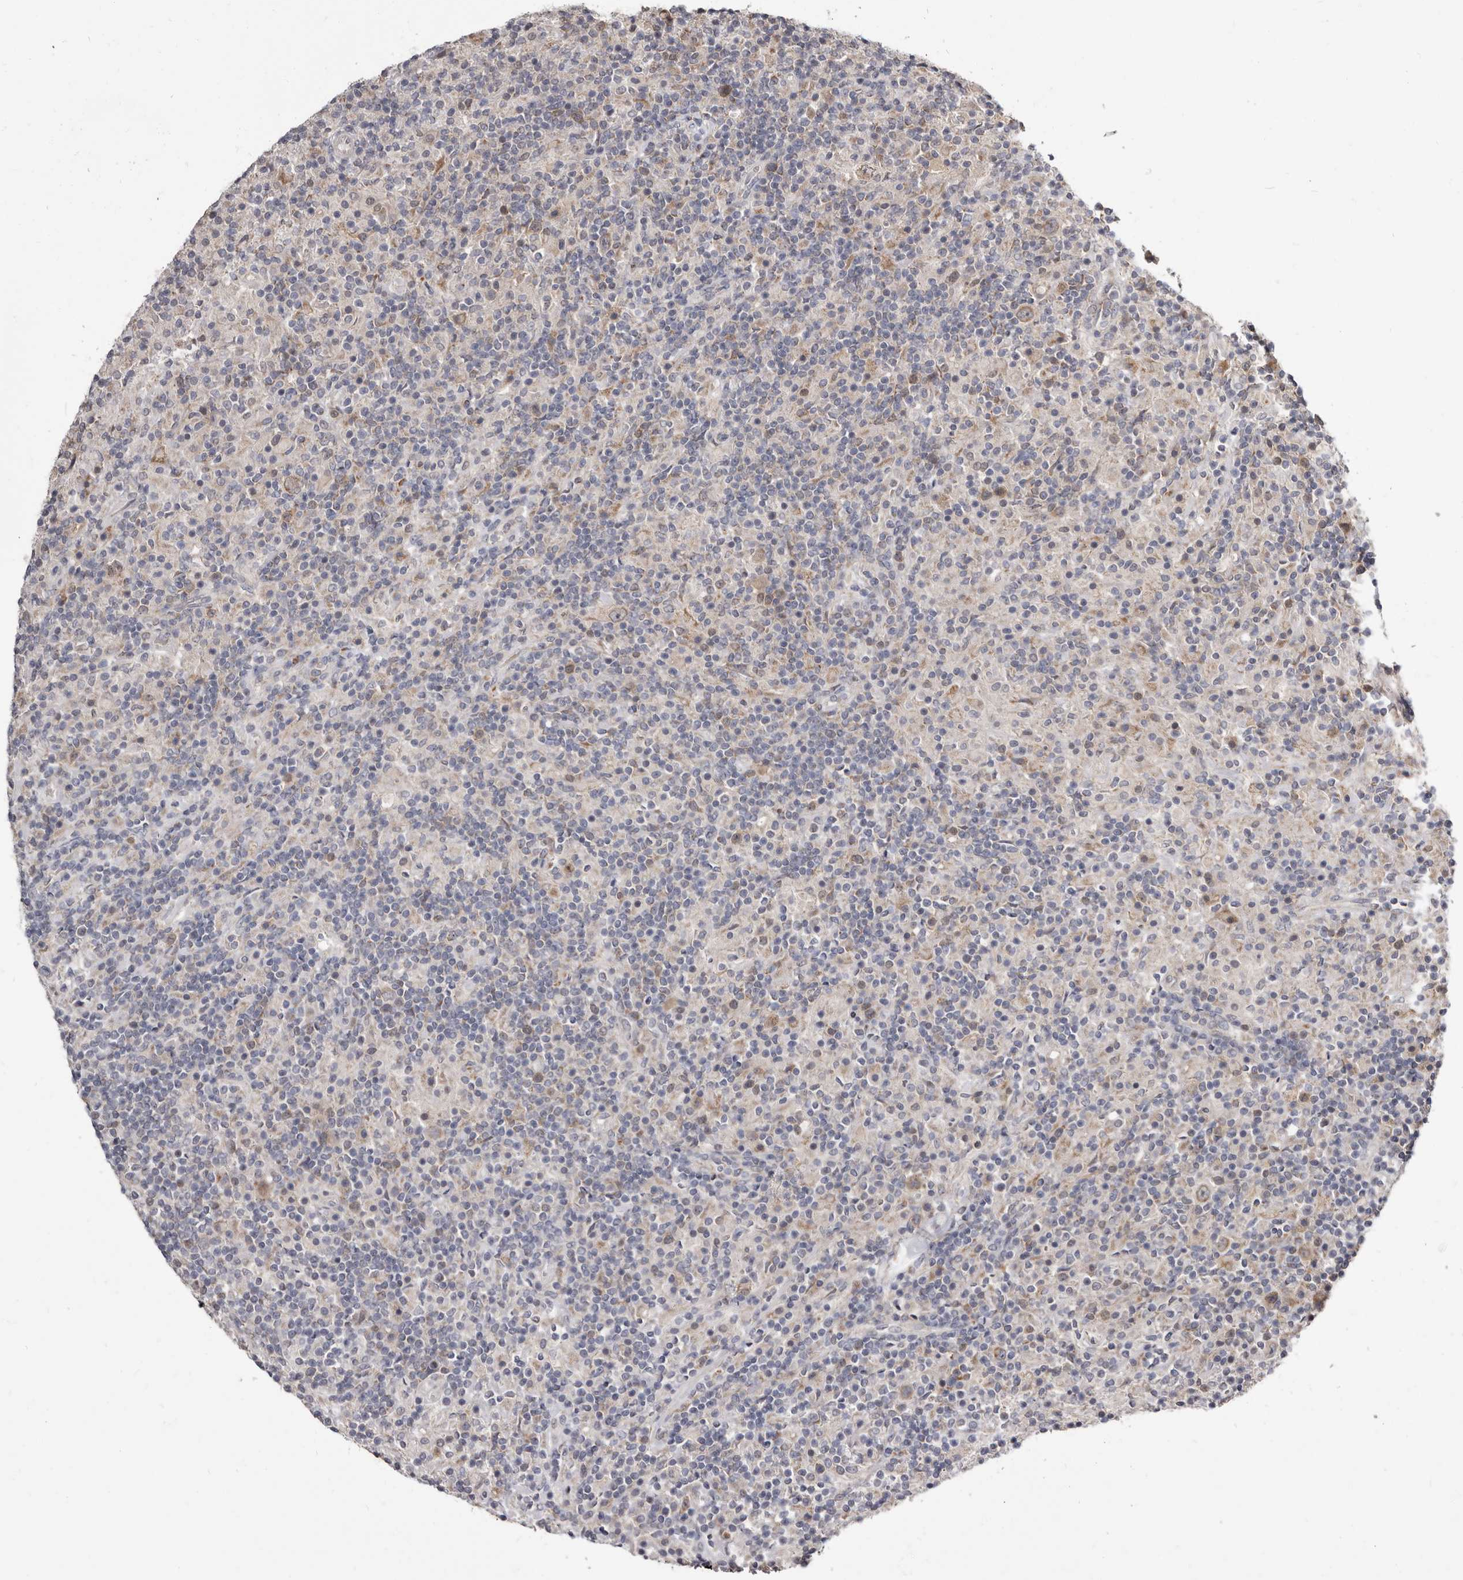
{"staining": {"intensity": "moderate", "quantity": ">75%", "location": "cytoplasmic/membranous"}, "tissue": "lymphoma", "cell_type": "Tumor cells", "image_type": "cancer", "snomed": [{"axis": "morphology", "description": "Hodgkin's disease, NOS"}, {"axis": "topography", "description": "Lymph node"}], "caption": "DAB (3,3'-diaminobenzidine) immunohistochemical staining of human lymphoma reveals moderate cytoplasmic/membranous protein positivity in approximately >75% of tumor cells.", "gene": "SMC4", "patient": {"sex": "male", "age": 70}}